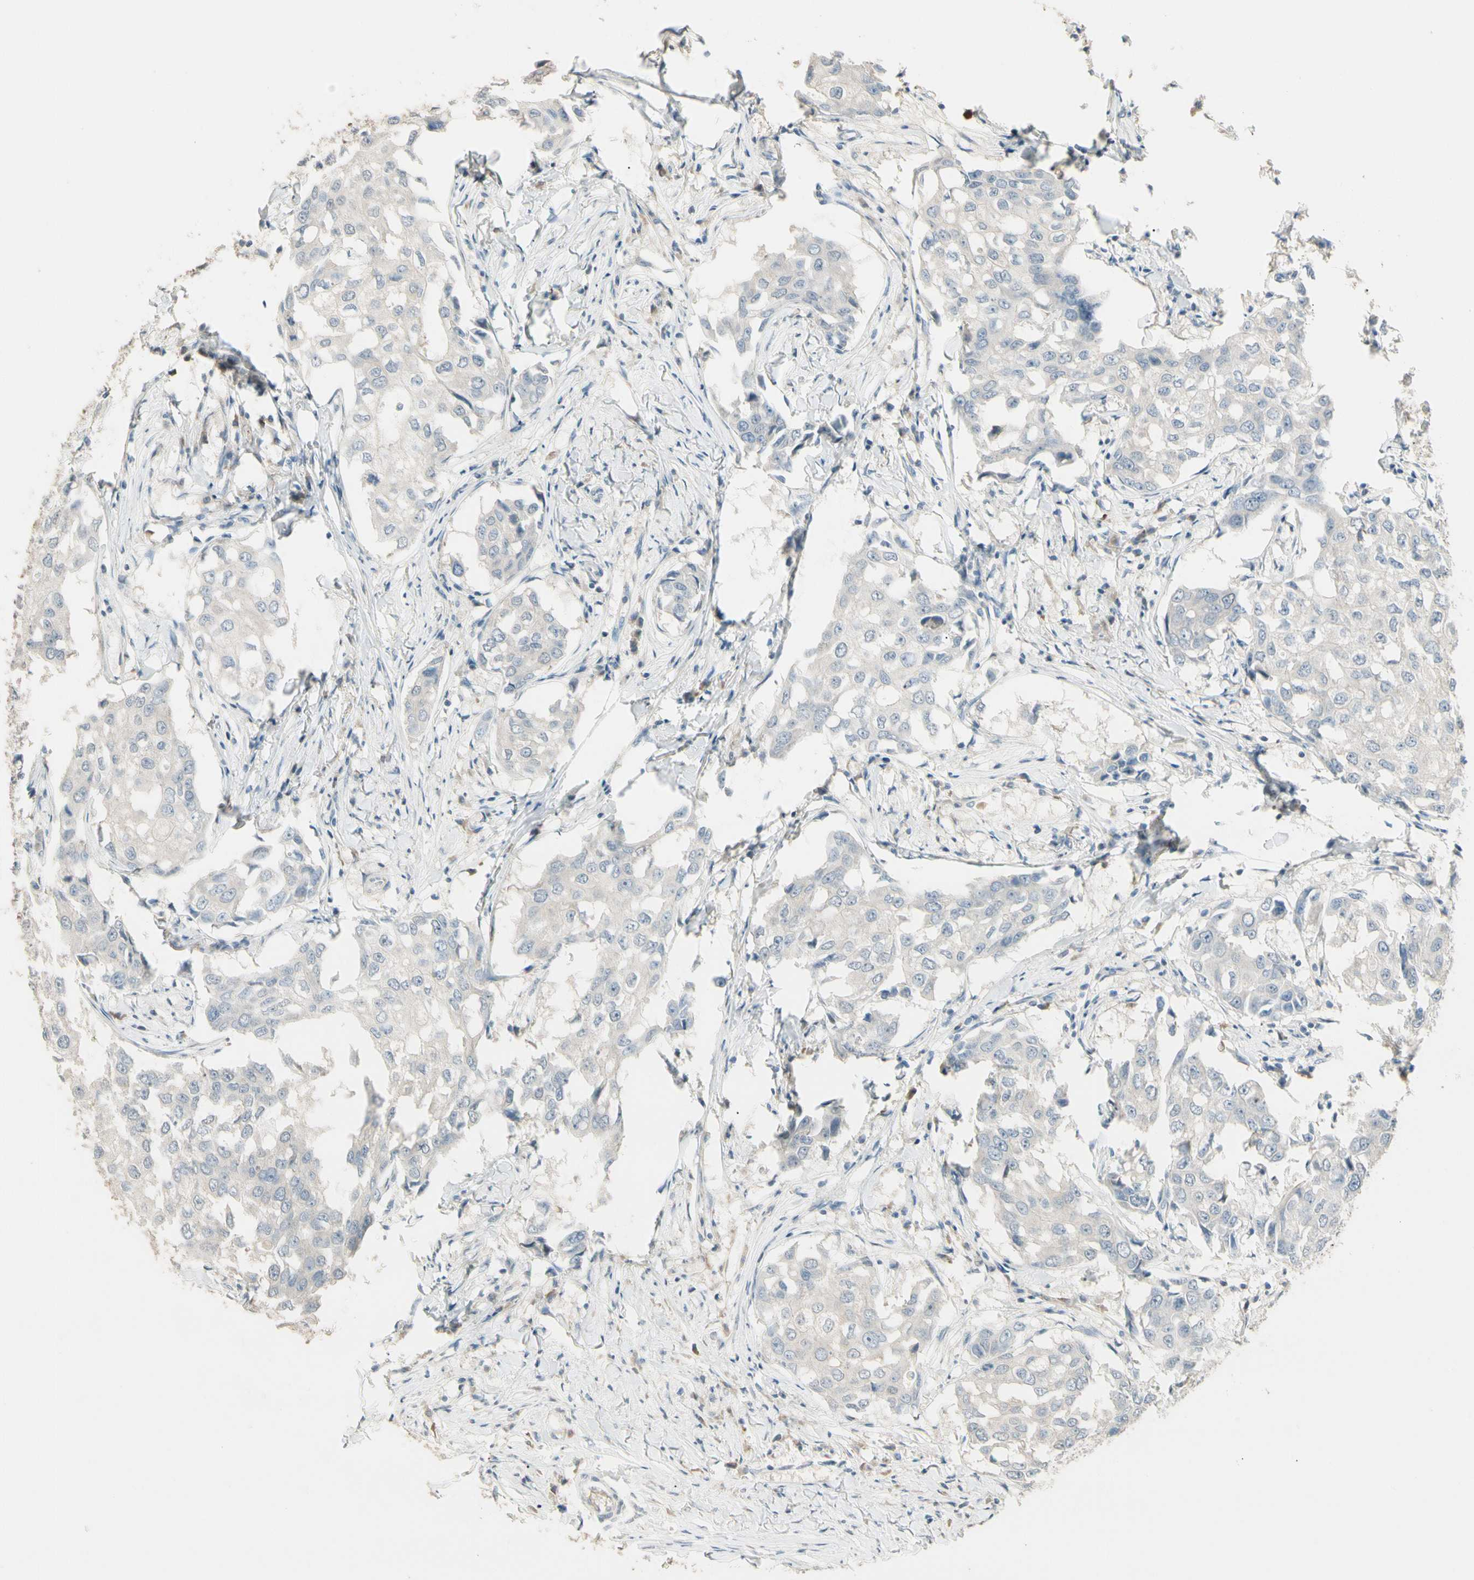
{"staining": {"intensity": "negative", "quantity": "none", "location": "none"}, "tissue": "breast cancer", "cell_type": "Tumor cells", "image_type": "cancer", "snomed": [{"axis": "morphology", "description": "Duct carcinoma"}, {"axis": "topography", "description": "Breast"}], "caption": "Immunohistochemistry (IHC) of human breast cancer exhibits no positivity in tumor cells. (Brightfield microscopy of DAB immunohistochemistry (IHC) at high magnification).", "gene": "GNE", "patient": {"sex": "female", "age": 27}}